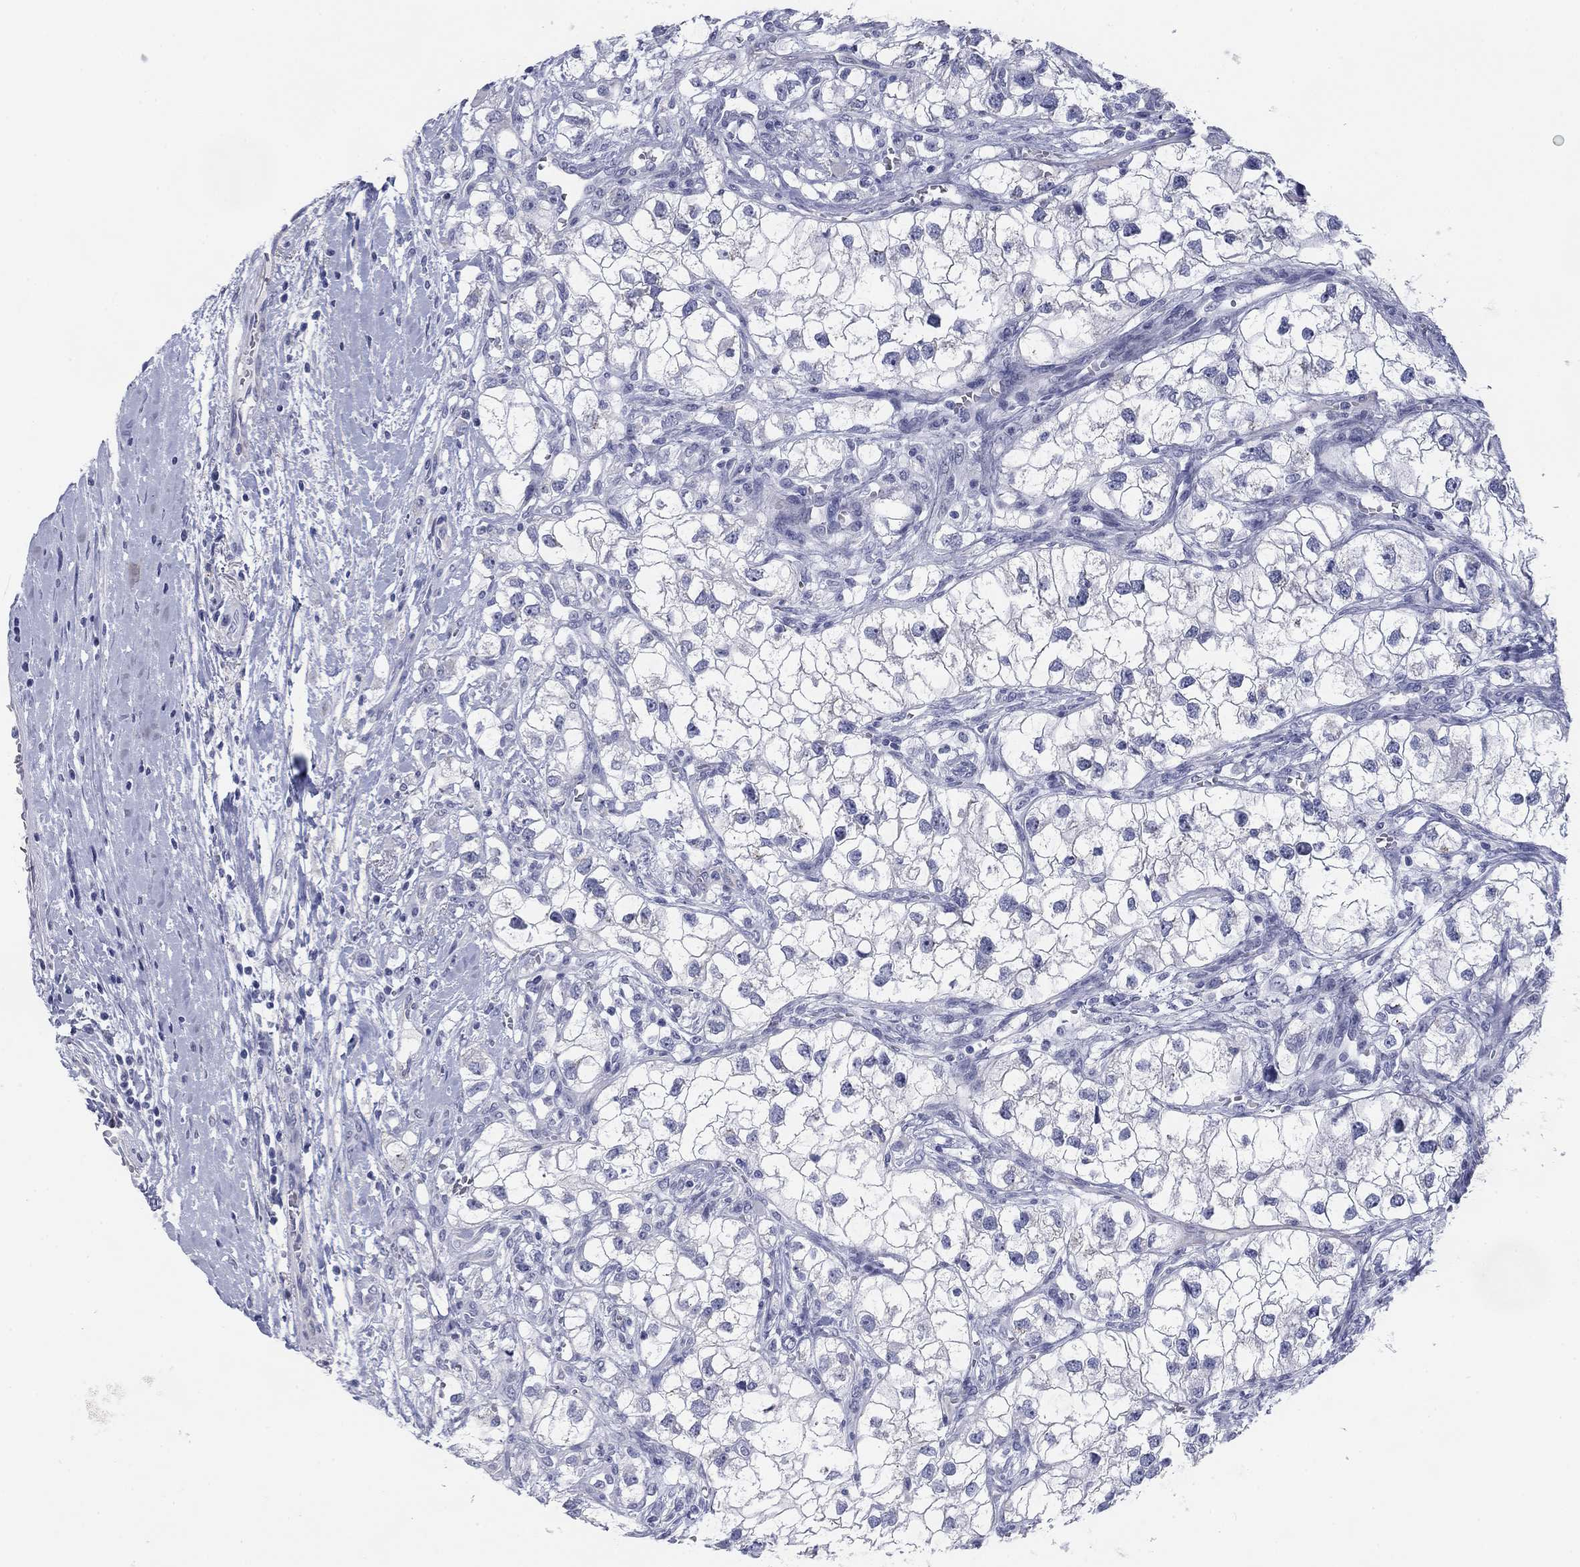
{"staining": {"intensity": "negative", "quantity": "none", "location": "none"}, "tissue": "renal cancer", "cell_type": "Tumor cells", "image_type": "cancer", "snomed": [{"axis": "morphology", "description": "Adenocarcinoma, NOS"}, {"axis": "topography", "description": "Kidney"}], "caption": "An IHC histopathology image of renal cancer is shown. There is no staining in tumor cells of renal cancer. The staining was performed using DAB to visualize the protein expression in brown, while the nuclei were stained in blue with hematoxylin (Magnification: 20x).", "gene": "PRPH", "patient": {"sex": "male", "age": 59}}